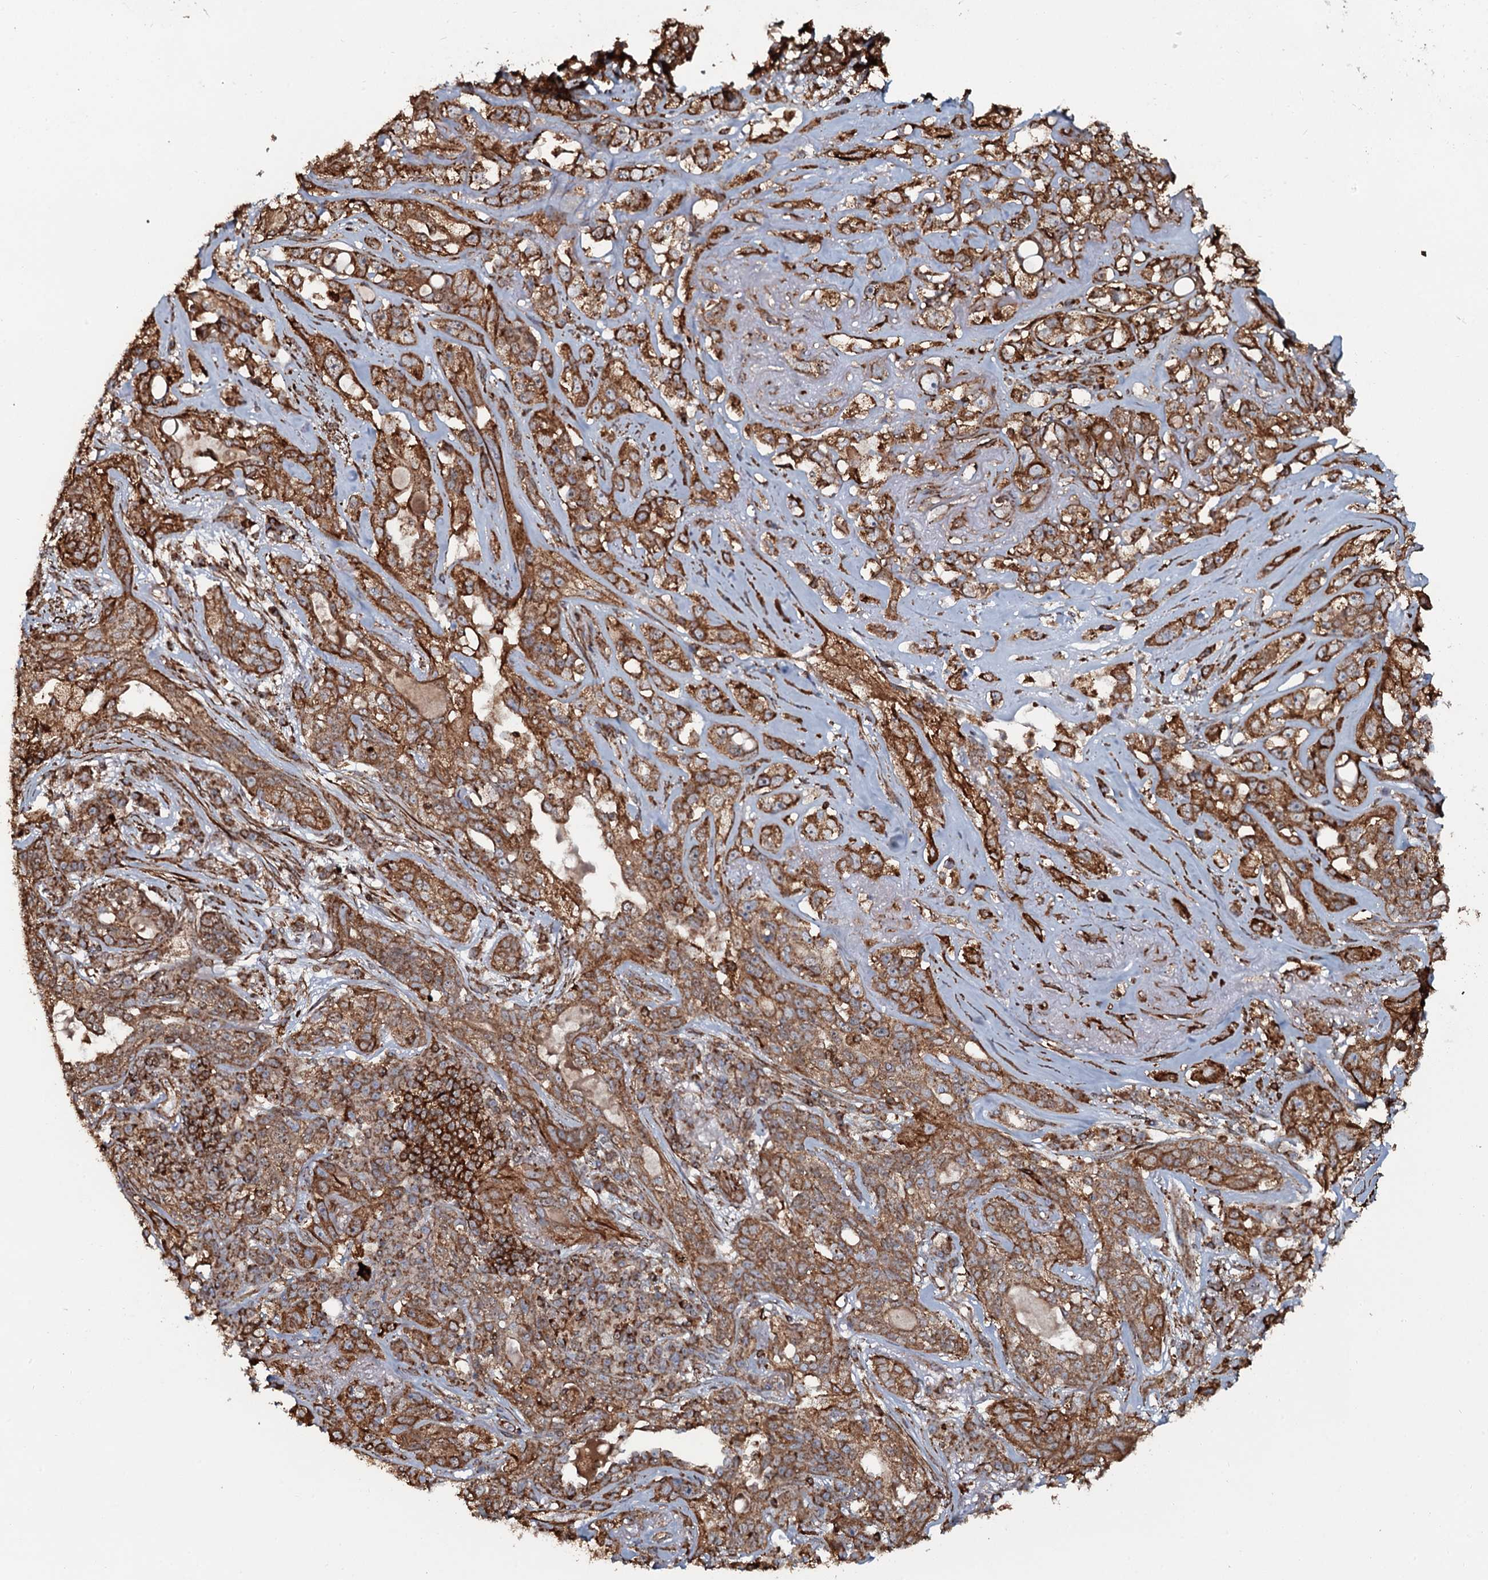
{"staining": {"intensity": "strong", "quantity": ">75%", "location": "cytoplasmic/membranous"}, "tissue": "lung cancer", "cell_type": "Tumor cells", "image_type": "cancer", "snomed": [{"axis": "morphology", "description": "Squamous cell carcinoma, NOS"}, {"axis": "topography", "description": "Lung"}], "caption": "This is an image of IHC staining of lung cancer, which shows strong staining in the cytoplasmic/membranous of tumor cells.", "gene": "VWA8", "patient": {"sex": "female", "age": 70}}